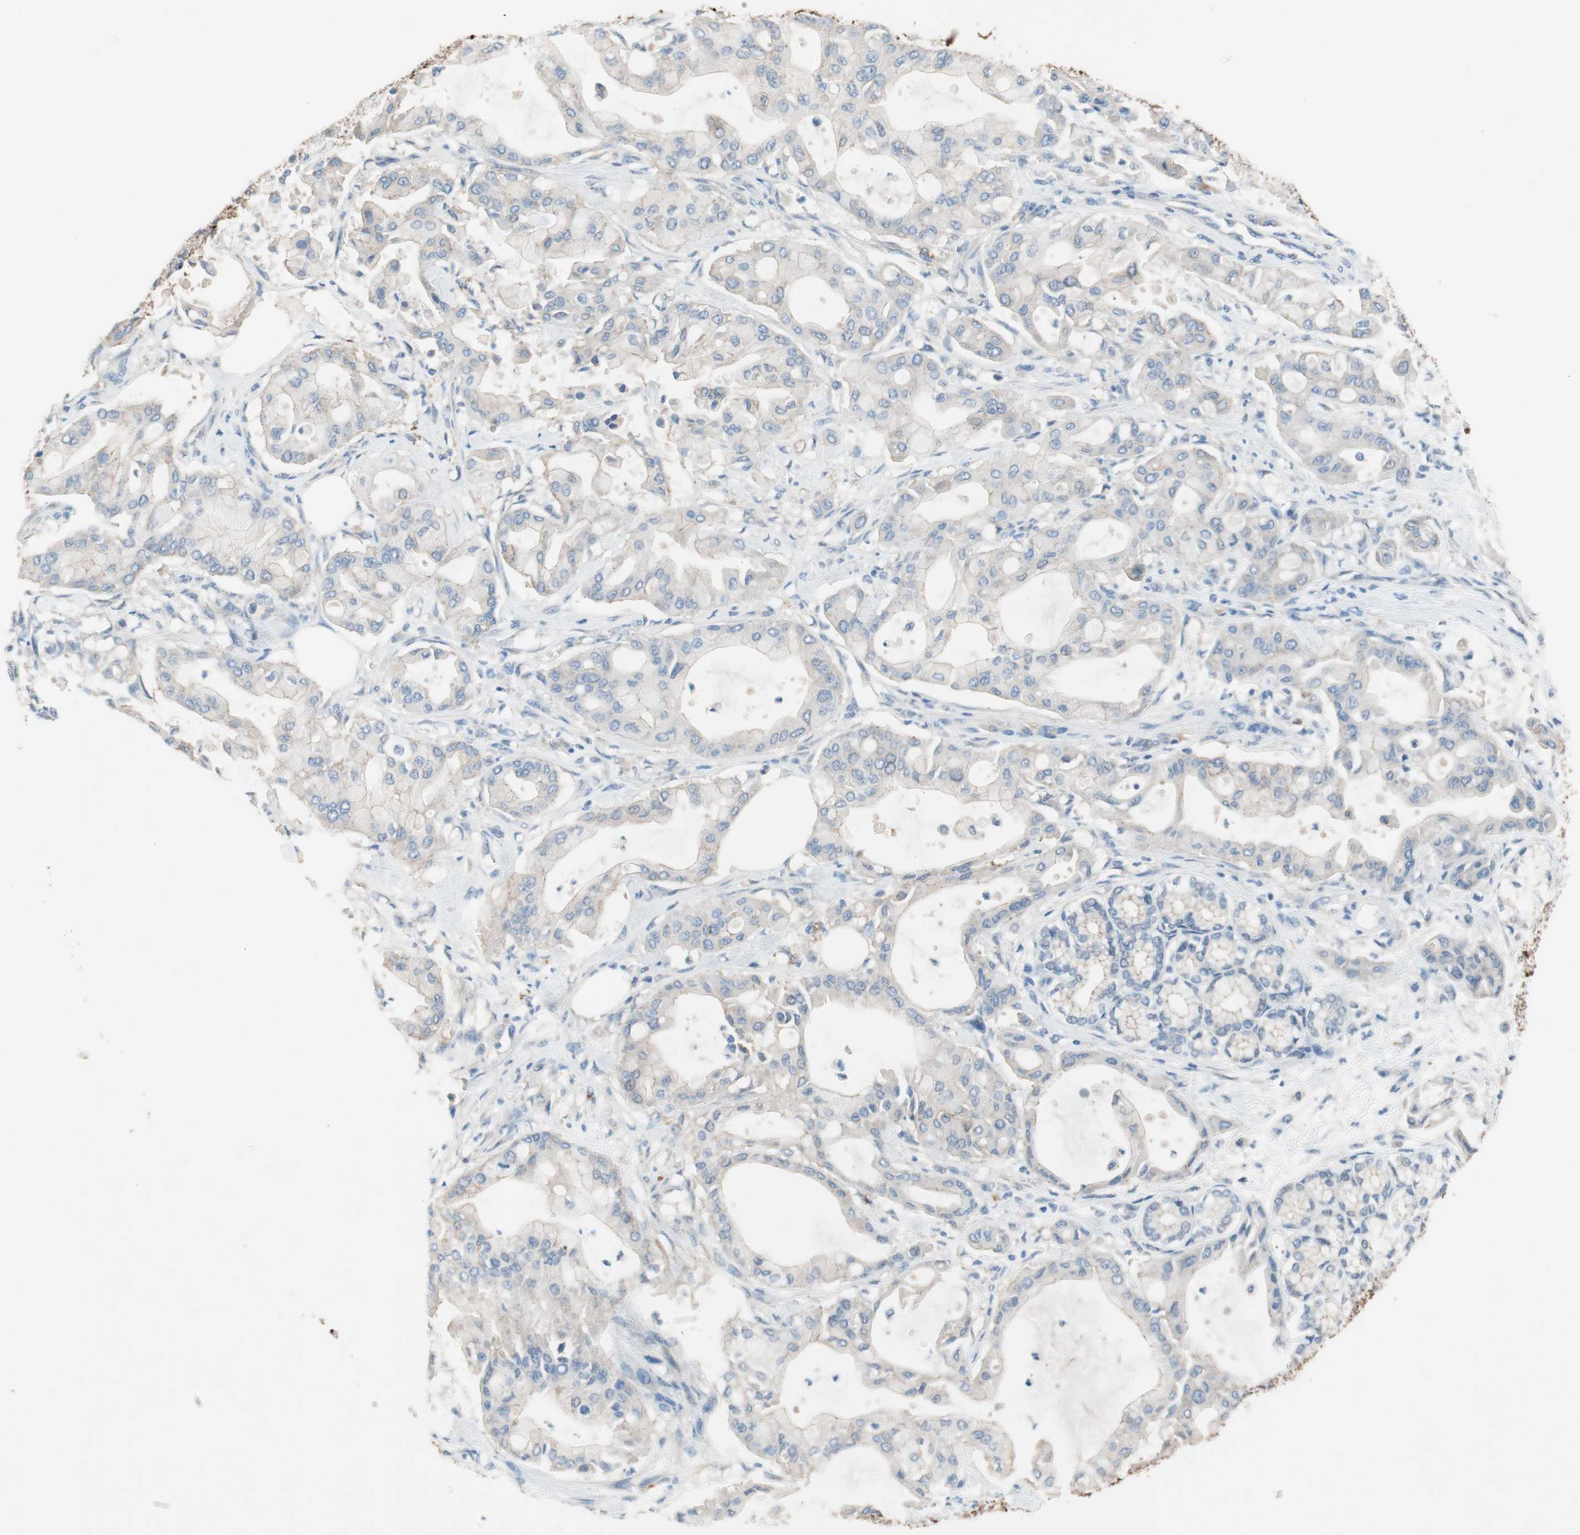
{"staining": {"intensity": "negative", "quantity": "none", "location": "none"}, "tissue": "pancreatic cancer", "cell_type": "Tumor cells", "image_type": "cancer", "snomed": [{"axis": "morphology", "description": "Adenocarcinoma, NOS"}, {"axis": "morphology", "description": "Adenocarcinoma, metastatic, NOS"}, {"axis": "topography", "description": "Lymph node"}, {"axis": "topography", "description": "Pancreas"}, {"axis": "topography", "description": "Duodenum"}], "caption": "This image is of pancreatic cancer (metastatic adenocarcinoma) stained with immunohistochemistry (IHC) to label a protein in brown with the nuclei are counter-stained blue. There is no expression in tumor cells. (DAB (3,3'-diaminobenzidine) immunohistochemistry (IHC) visualized using brightfield microscopy, high magnification).", "gene": "GLUL", "patient": {"sex": "female", "age": 64}}